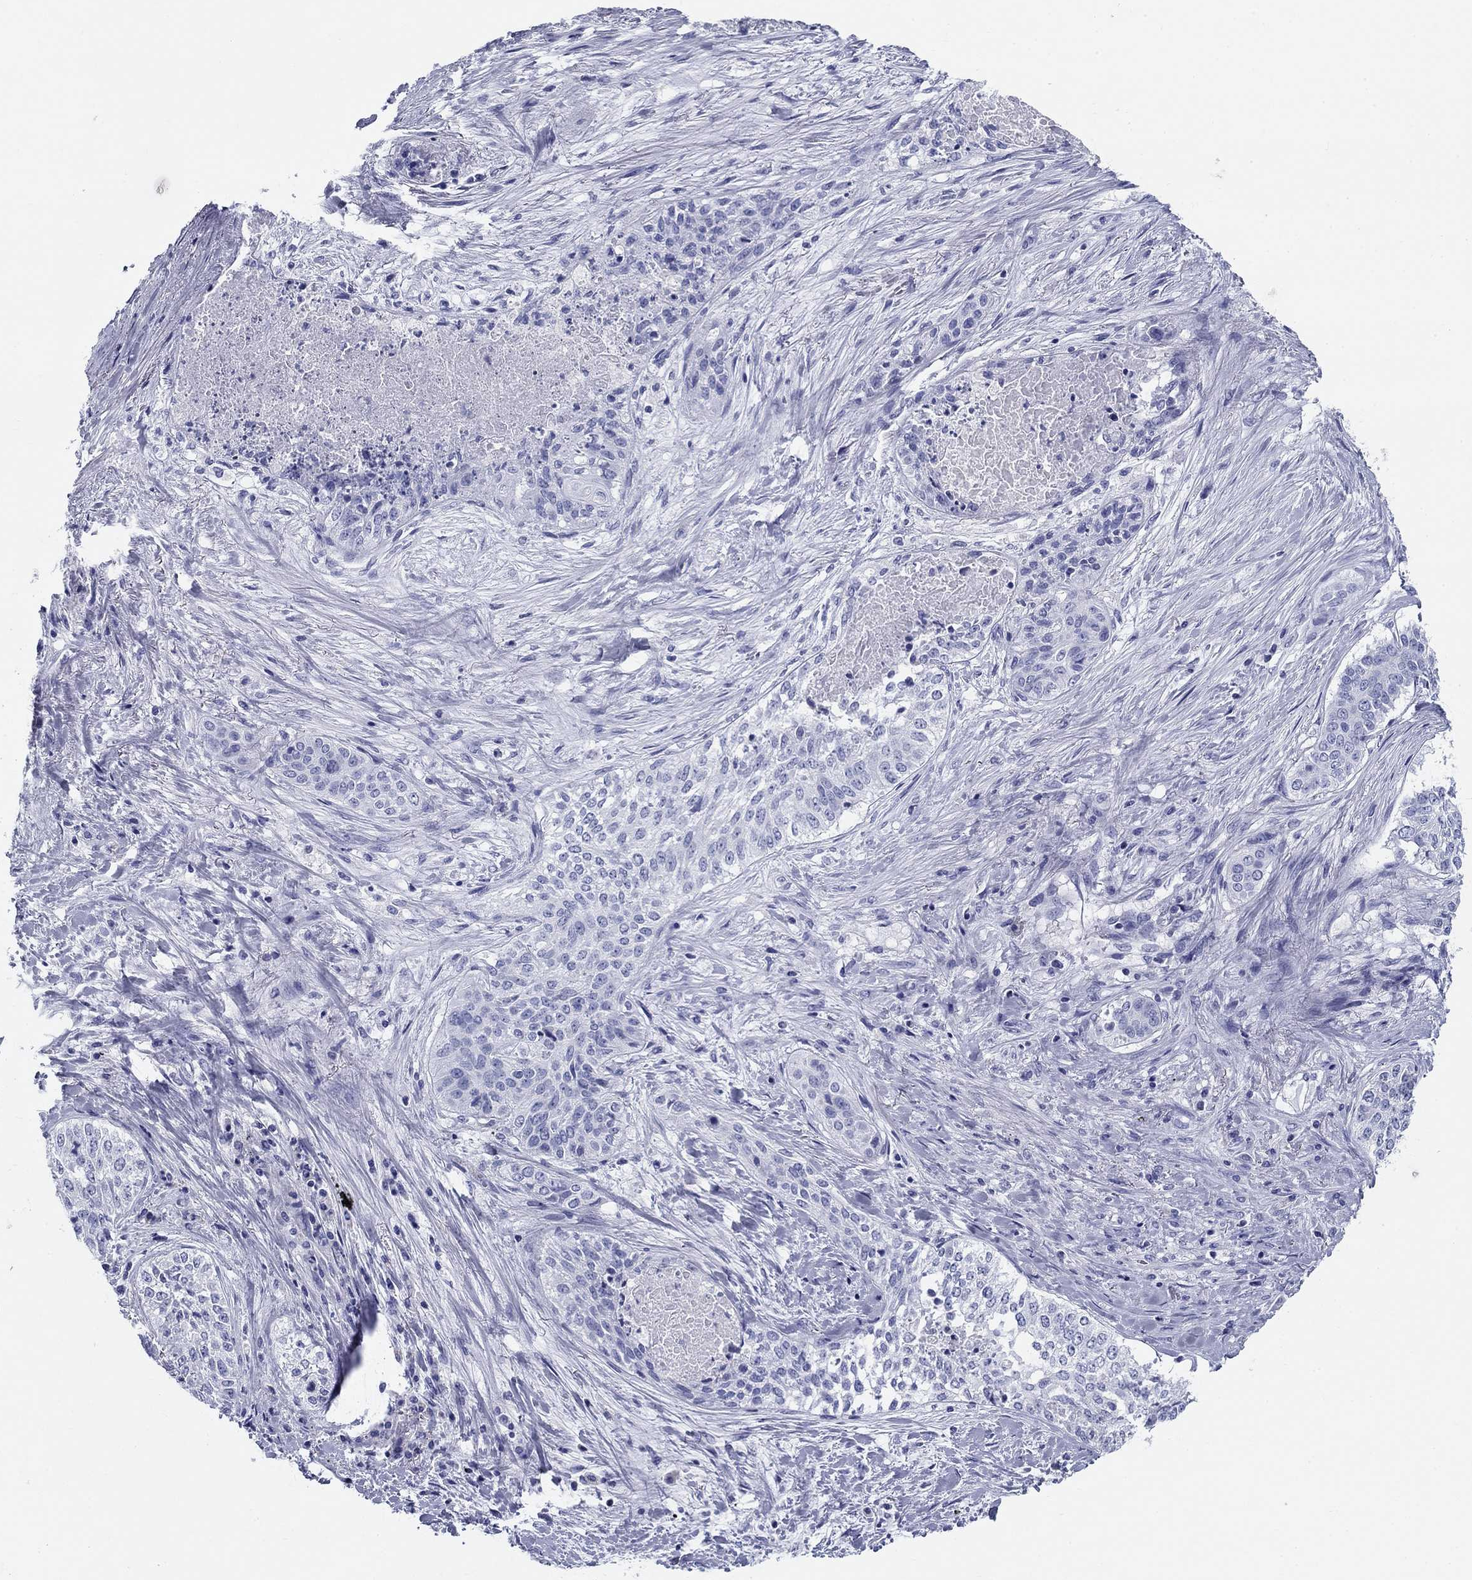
{"staining": {"intensity": "negative", "quantity": "none", "location": "none"}, "tissue": "lung cancer", "cell_type": "Tumor cells", "image_type": "cancer", "snomed": [{"axis": "morphology", "description": "Squamous cell carcinoma, NOS"}, {"axis": "topography", "description": "Lung"}], "caption": "High magnification brightfield microscopy of lung squamous cell carcinoma stained with DAB (3,3'-diaminobenzidine) (brown) and counterstained with hematoxylin (blue): tumor cells show no significant expression.", "gene": "UPB1", "patient": {"sex": "male", "age": 64}}